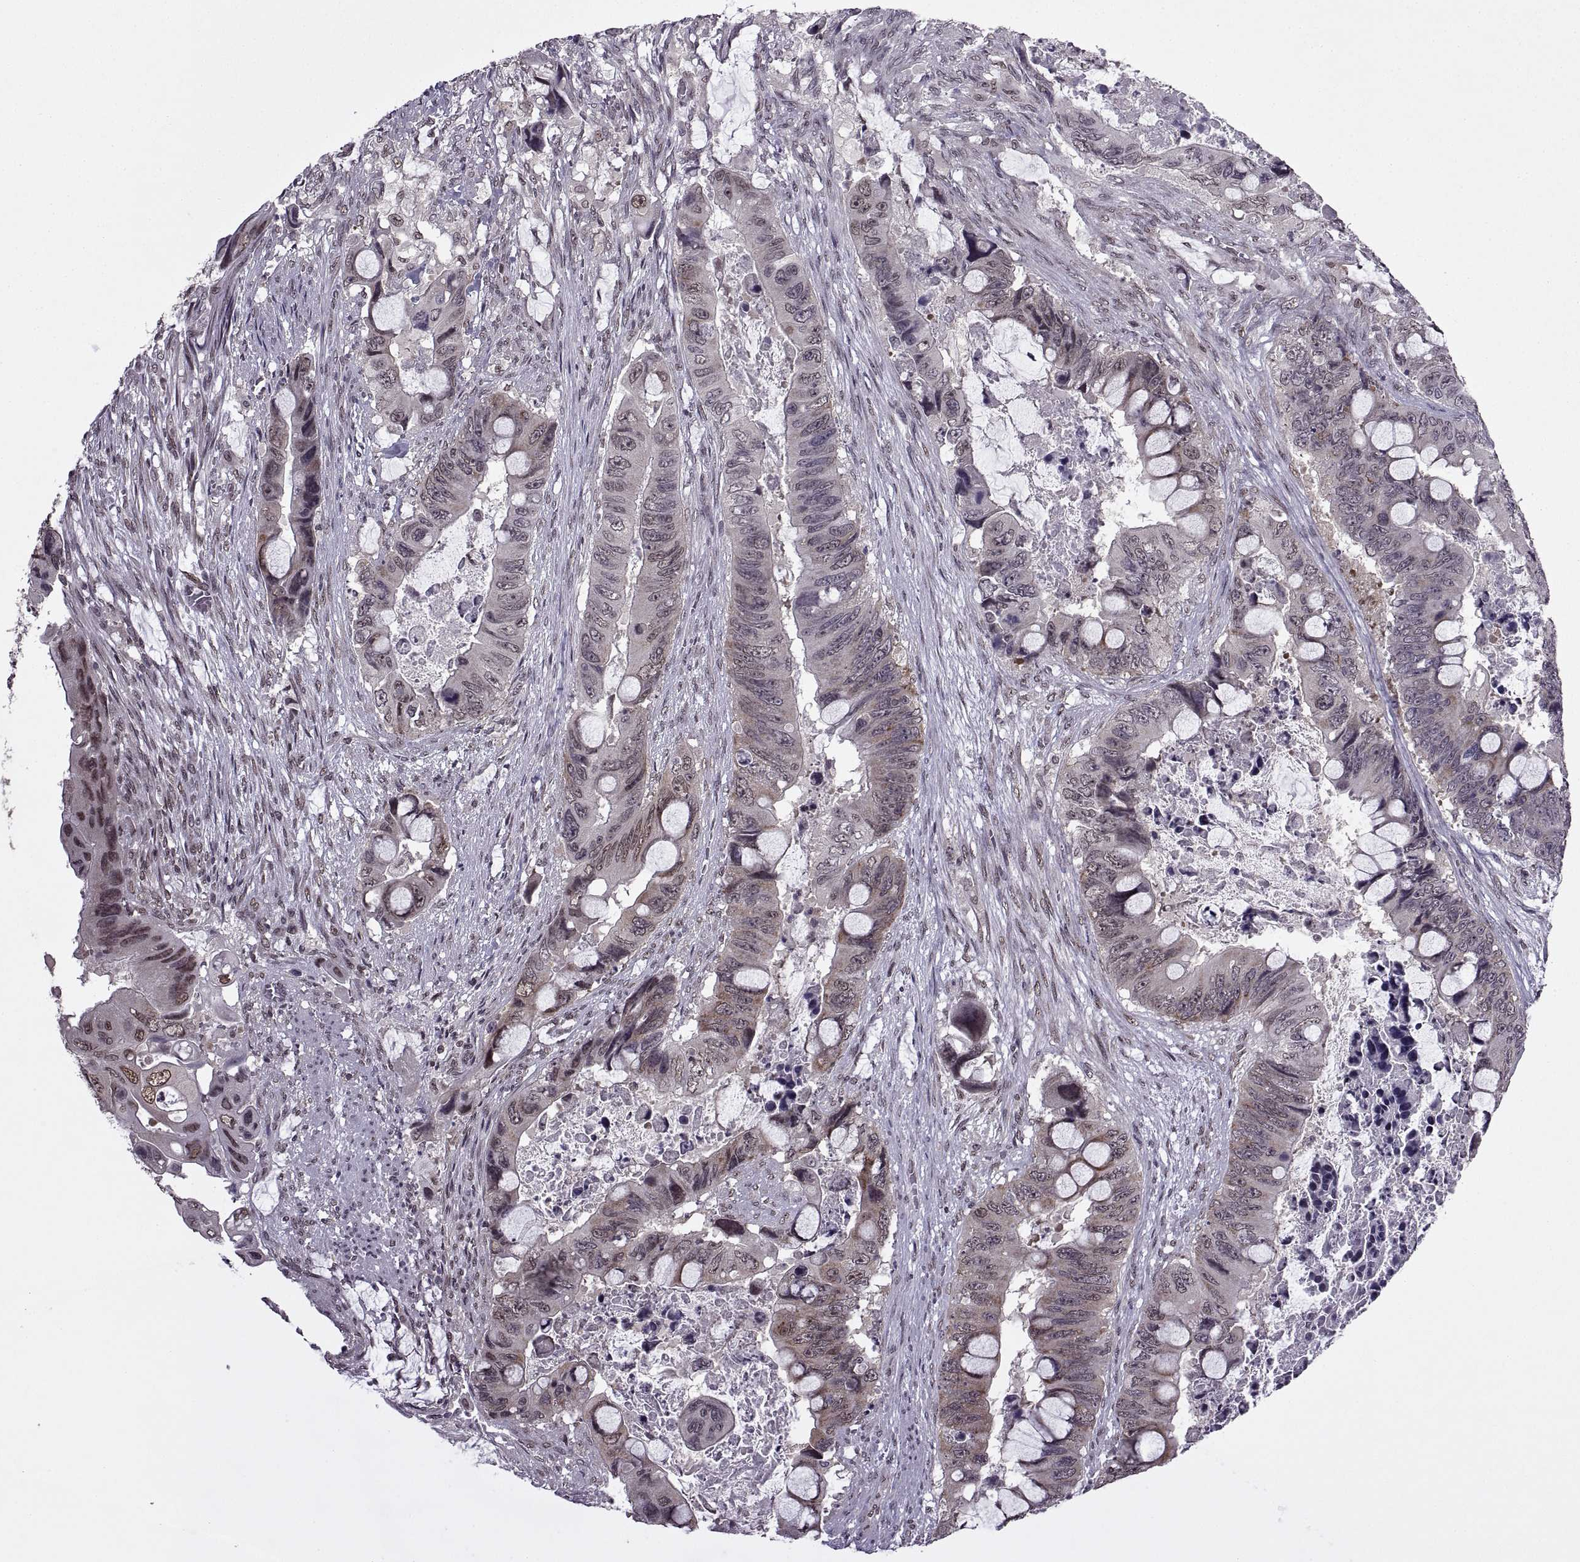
{"staining": {"intensity": "weak", "quantity": "25%-75%", "location": "nuclear"}, "tissue": "colorectal cancer", "cell_type": "Tumor cells", "image_type": "cancer", "snomed": [{"axis": "morphology", "description": "Adenocarcinoma, NOS"}, {"axis": "topography", "description": "Rectum"}], "caption": "Human colorectal cancer (adenocarcinoma) stained with a protein marker shows weak staining in tumor cells.", "gene": "INTS3", "patient": {"sex": "male", "age": 63}}